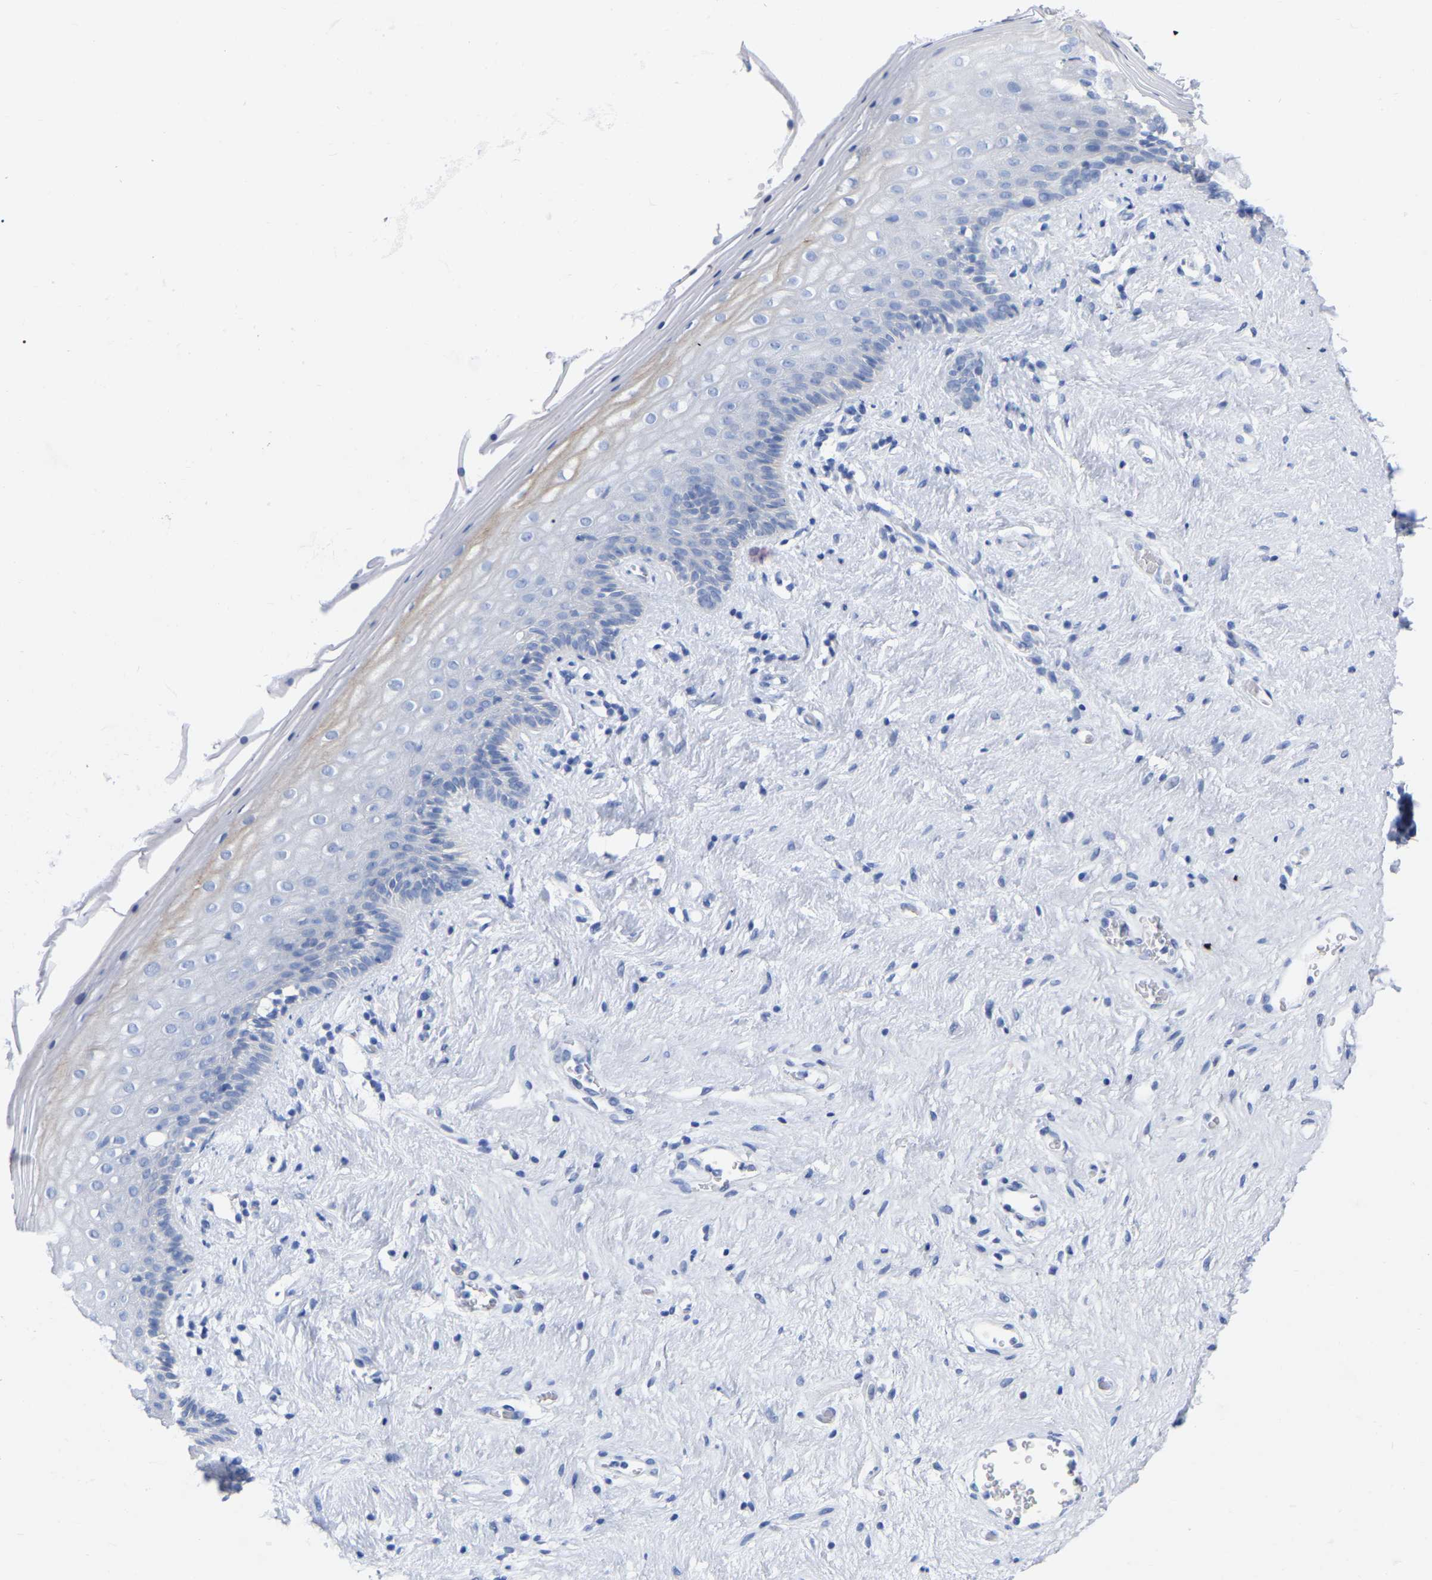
{"staining": {"intensity": "negative", "quantity": "none", "location": "none"}, "tissue": "vagina", "cell_type": "Squamous epithelial cells", "image_type": "normal", "snomed": [{"axis": "morphology", "description": "Normal tissue, NOS"}, {"axis": "topography", "description": "Vagina"}], "caption": "The immunohistochemistry (IHC) micrograph has no significant expression in squamous epithelial cells of vagina. (DAB immunohistochemistry (IHC) visualized using brightfield microscopy, high magnification).", "gene": "ZNF629", "patient": {"sex": "female", "age": 44}}